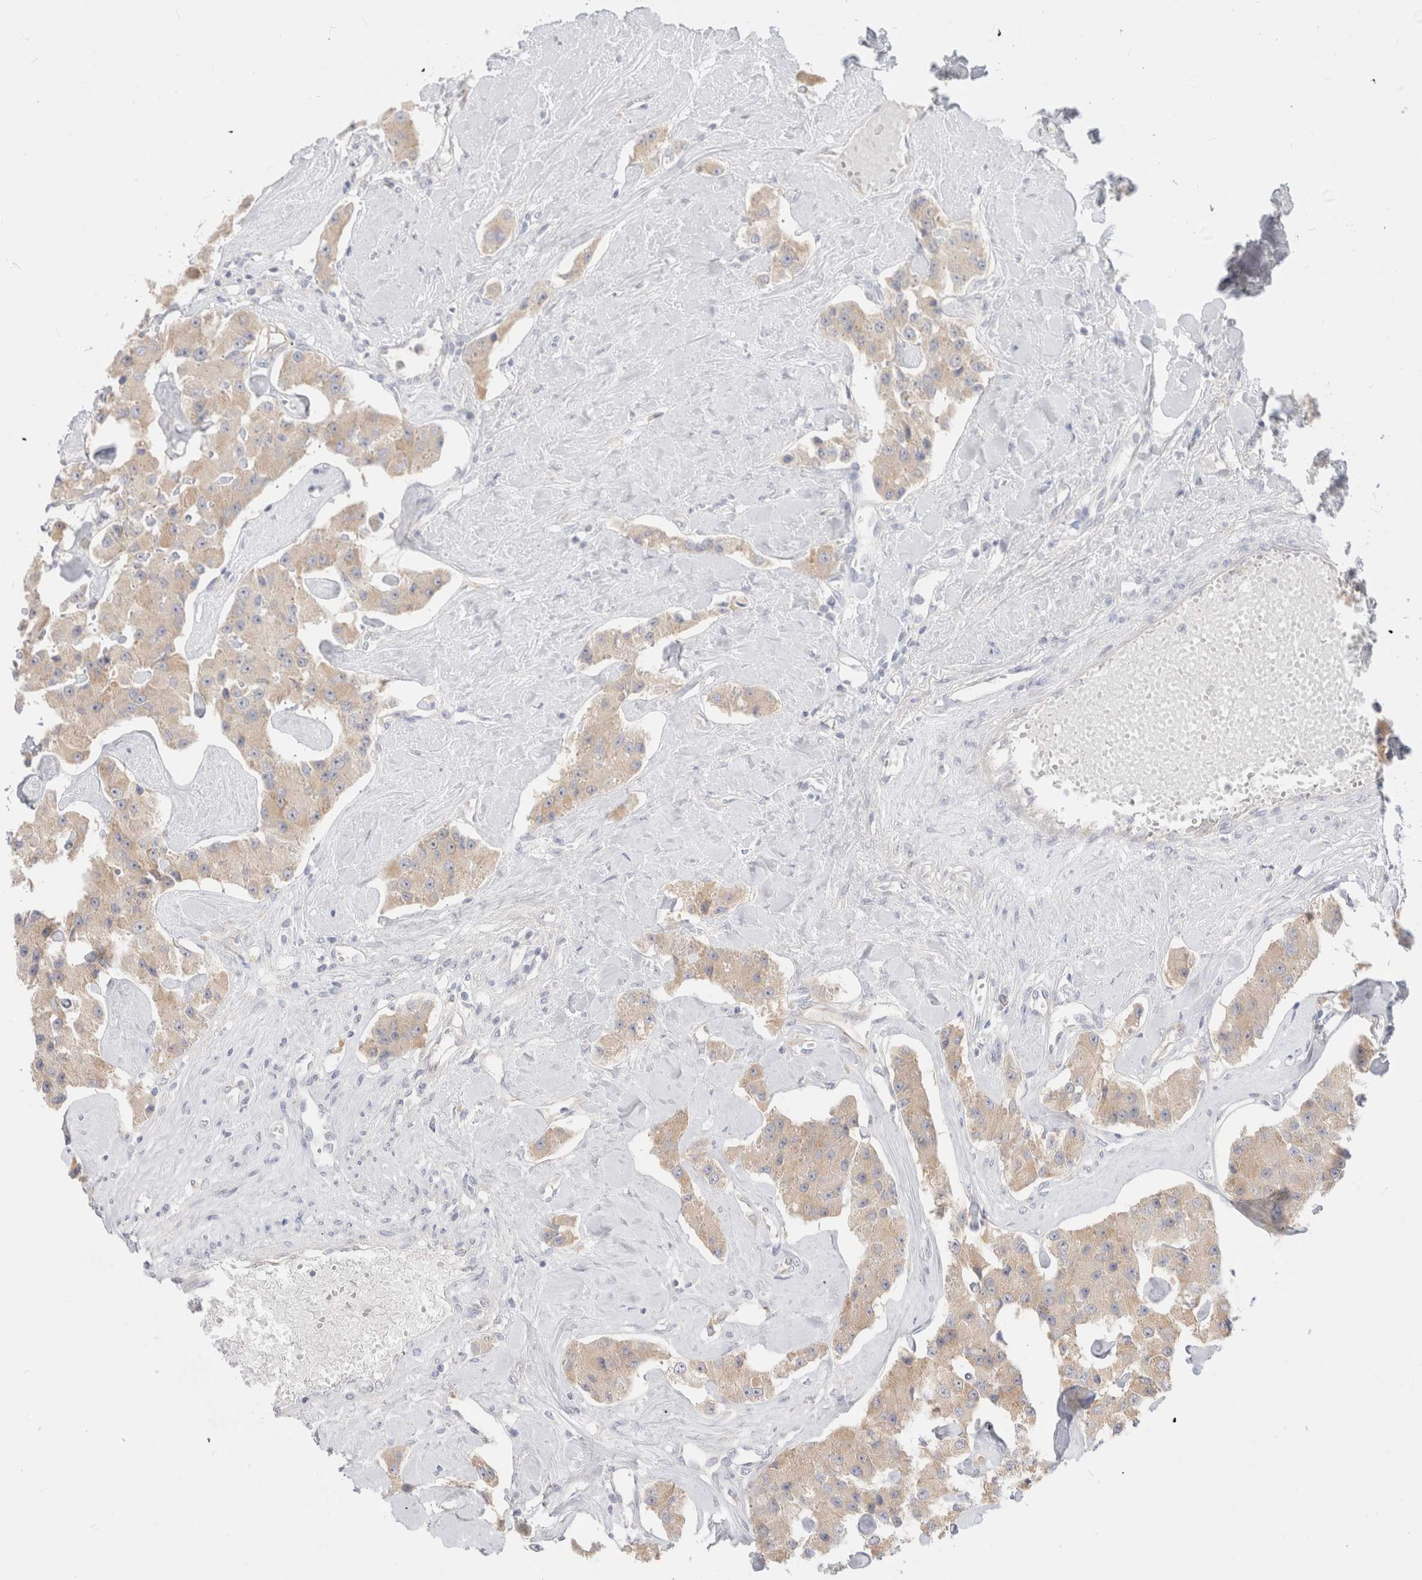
{"staining": {"intensity": "weak", "quantity": ">75%", "location": "cytoplasmic/membranous"}, "tissue": "carcinoid", "cell_type": "Tumor cells", "image_type": "cancer", "snomed": [{"axis": "morphology", "description": "Carcinoid, malignant, NOS"}, {"axis": "topography", "description": "Pancreas"}], "caption": "Tumor cells exhibit low levels of weak cytoplasmic/membranous staining in approximately >75% of cells in human carcinoid (malignant).", "gene": "EFCAB13", "patient": {"sex": "male", "age": 41}}